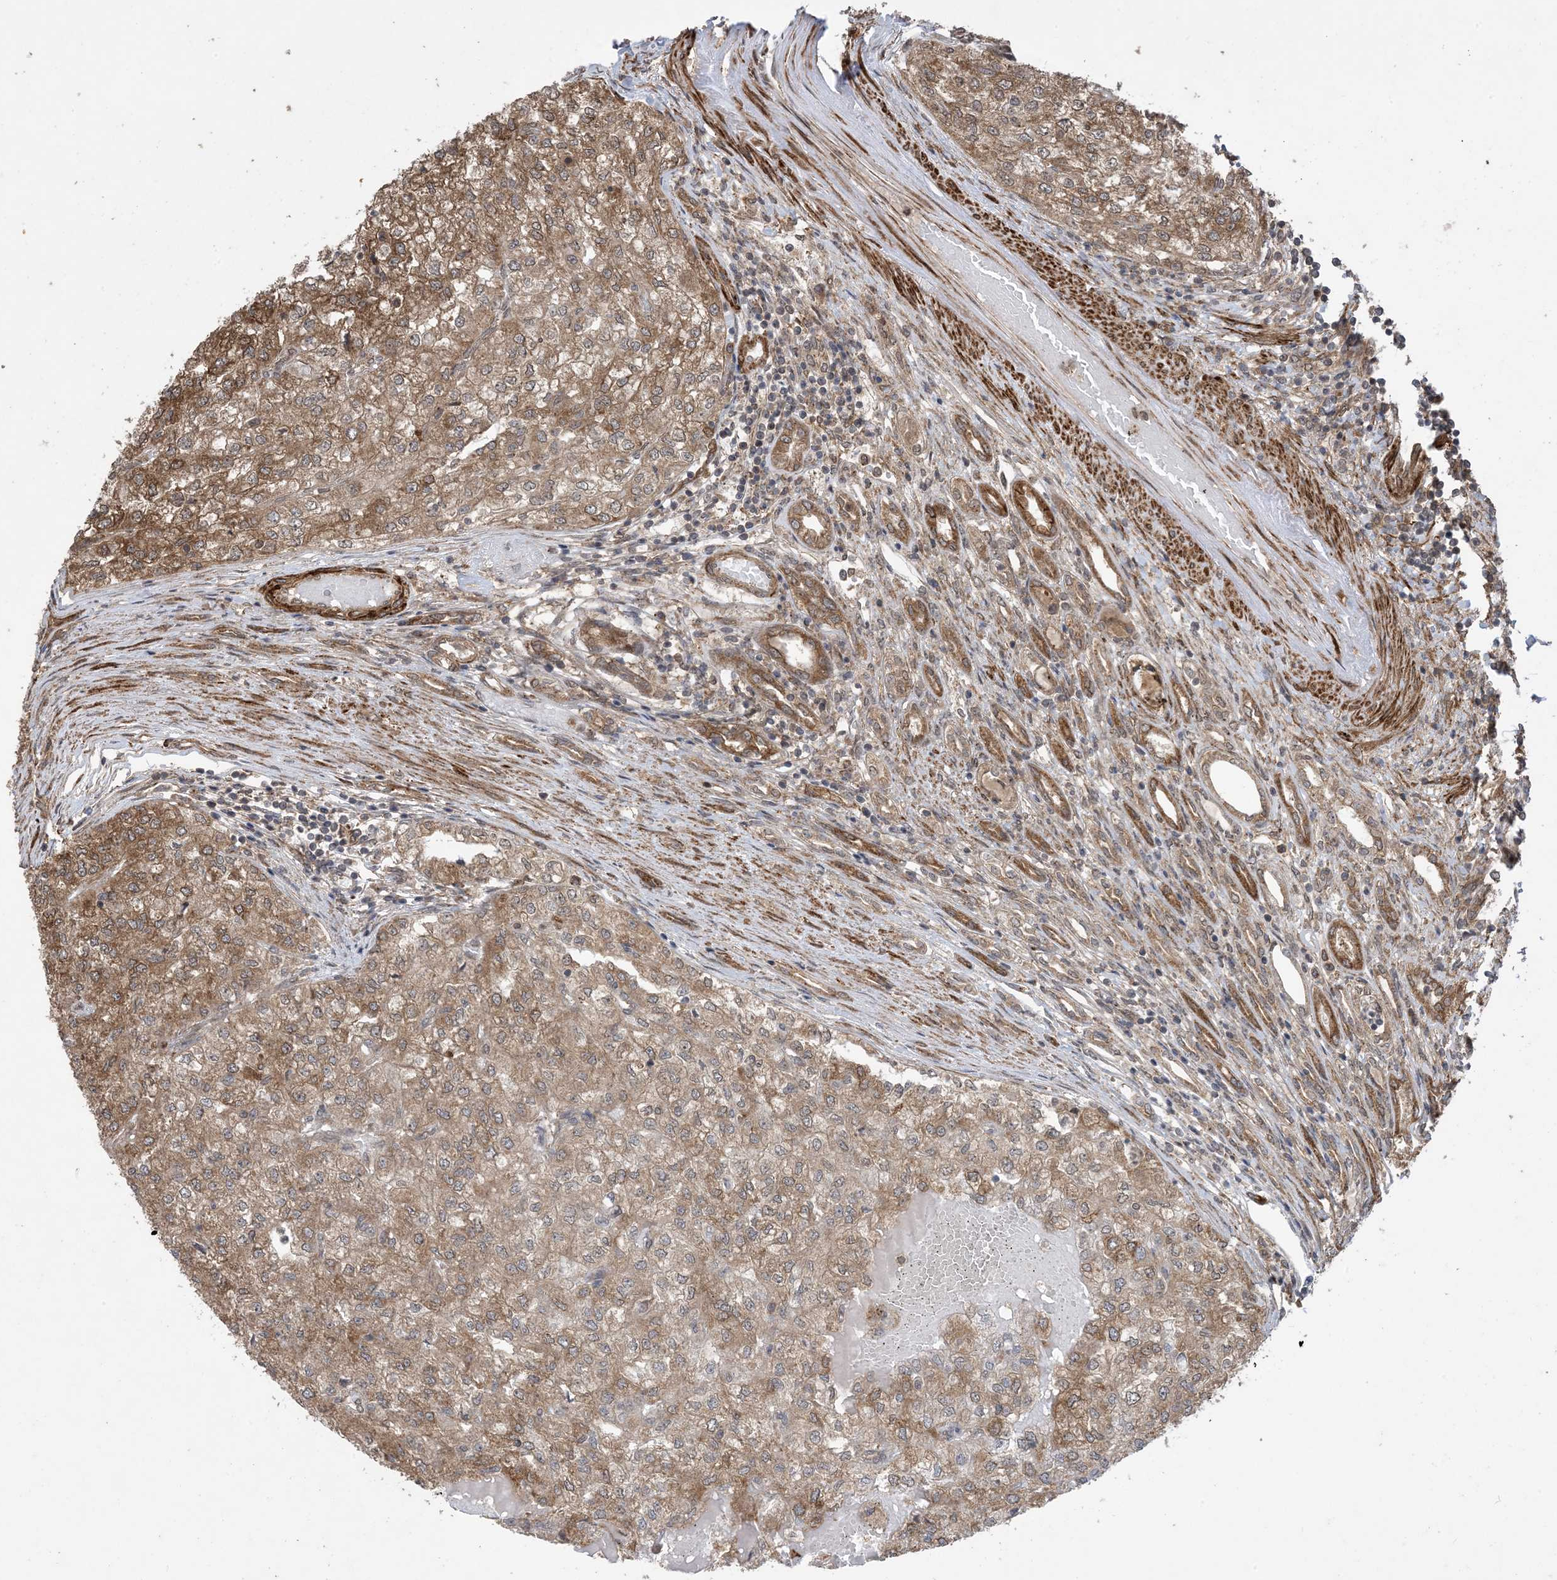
{"staining": {"intensity": "moderate", "quantity": "25%-75%", "location": "cytoplasmic/membranous"}, "tissue": "renal cancer", "cell_type": "Tumor cells", "image_type": "cancer", "snomed": [{"axis": "morphology", "description": "Adenocarcinoma, NOS"}, {"axis": "topography", "description": "Kidney"}], "caption": "This is a photomicrograph of immunohistochemistry (IHC) staining of renal adenocarcinoma, which shows moderate positivity in the cytoplasmic/membranous of tumor cells.", "gene": "ZNF511", "patient": {"sex": "female", "age": 54}}